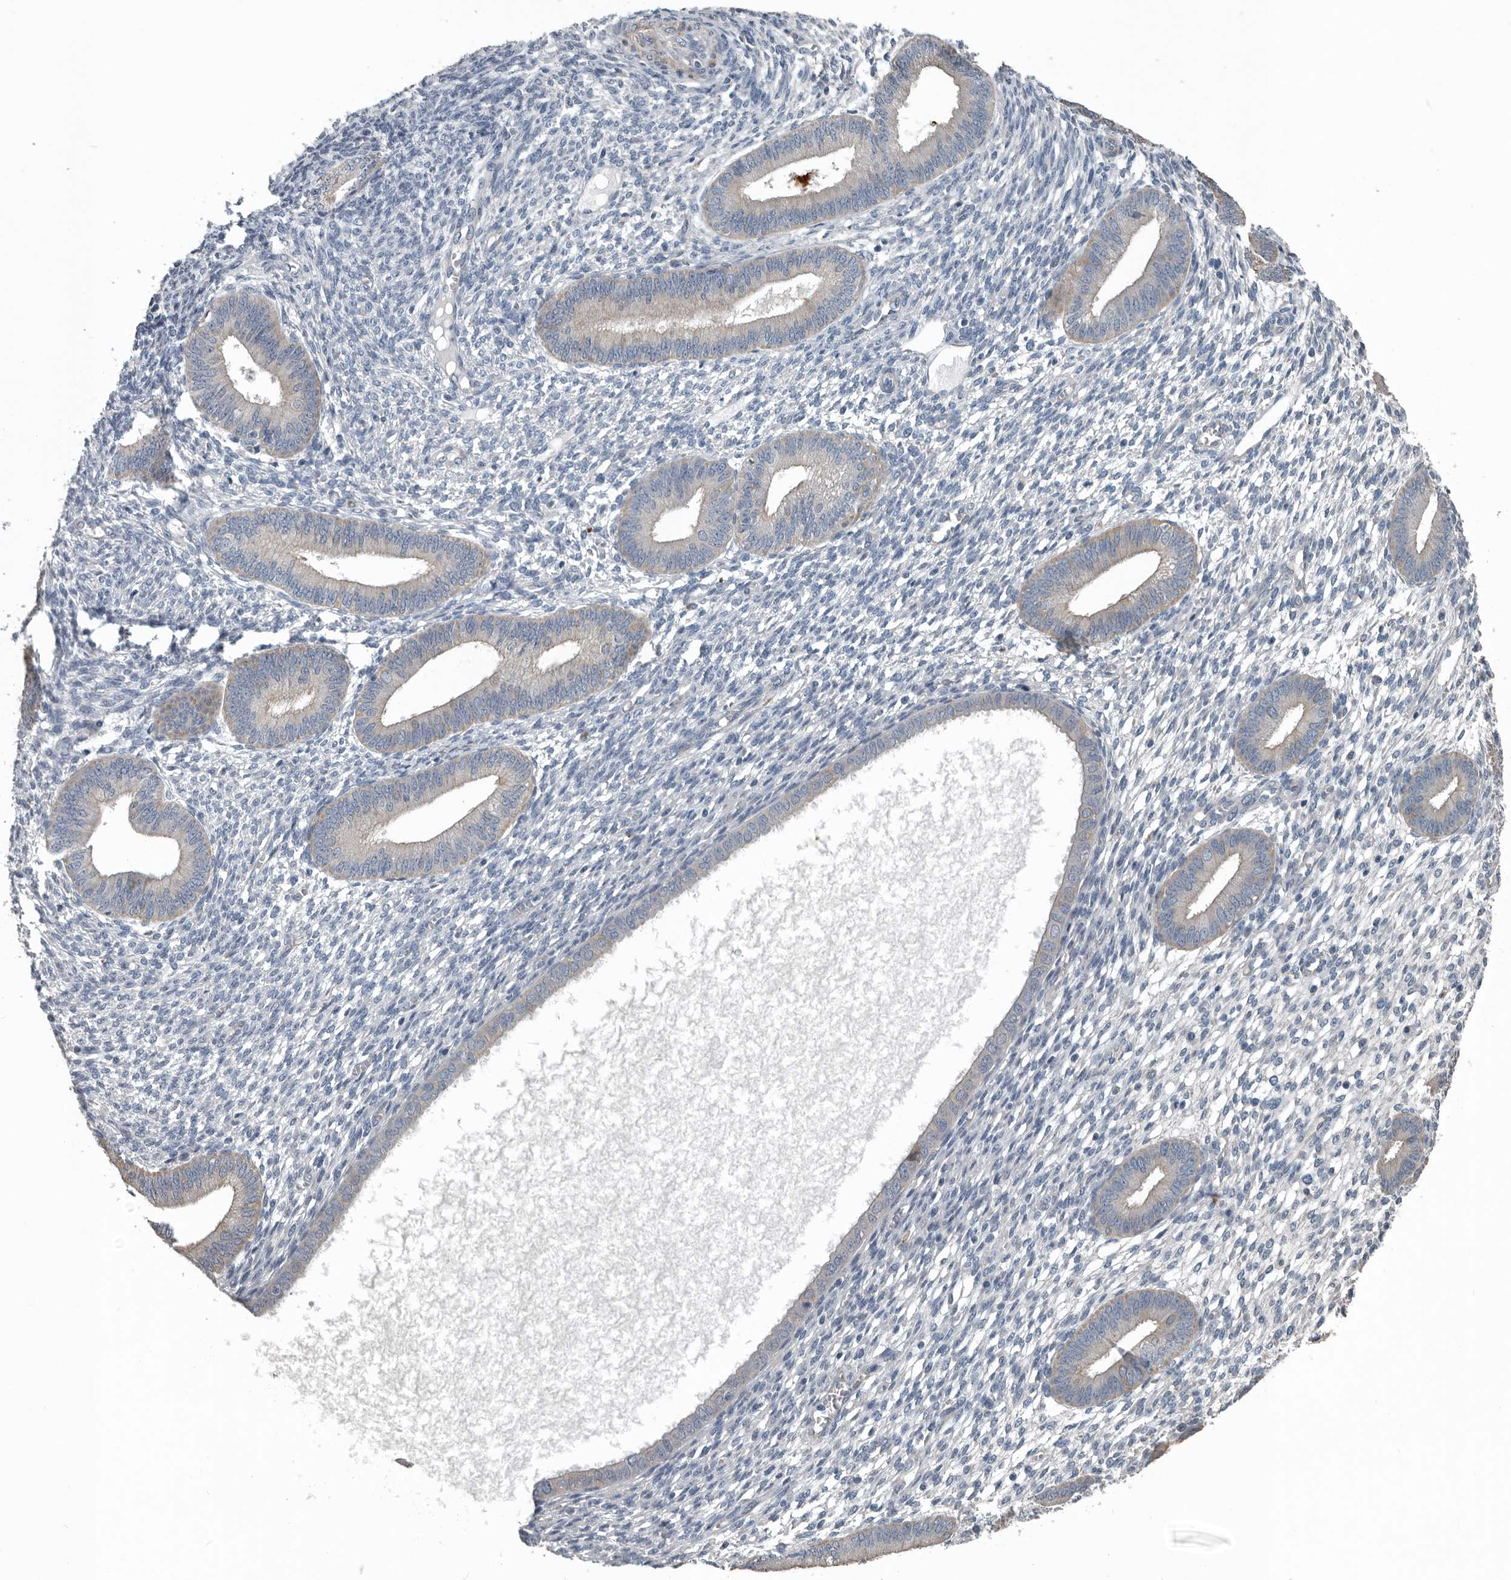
{"staining": {"intensity": "negative", "quantity": "none", "location": "none"}, "tissue": "endometrium", "cell_type": "Cells in endometrial stroma", "image_type": "normal", "snomed": [{"axis": "morphology", "description": "Normal tissue, NOS"}, {"axis": "topography", "description": "Endometrium"}], "caption": "This is an IHC histopathology image of unremarkable endometrium. There is no staining in cells in endometrial stroma.", "gene": "DPY19L4", "patient": {"sex": "female", "age": 46}}